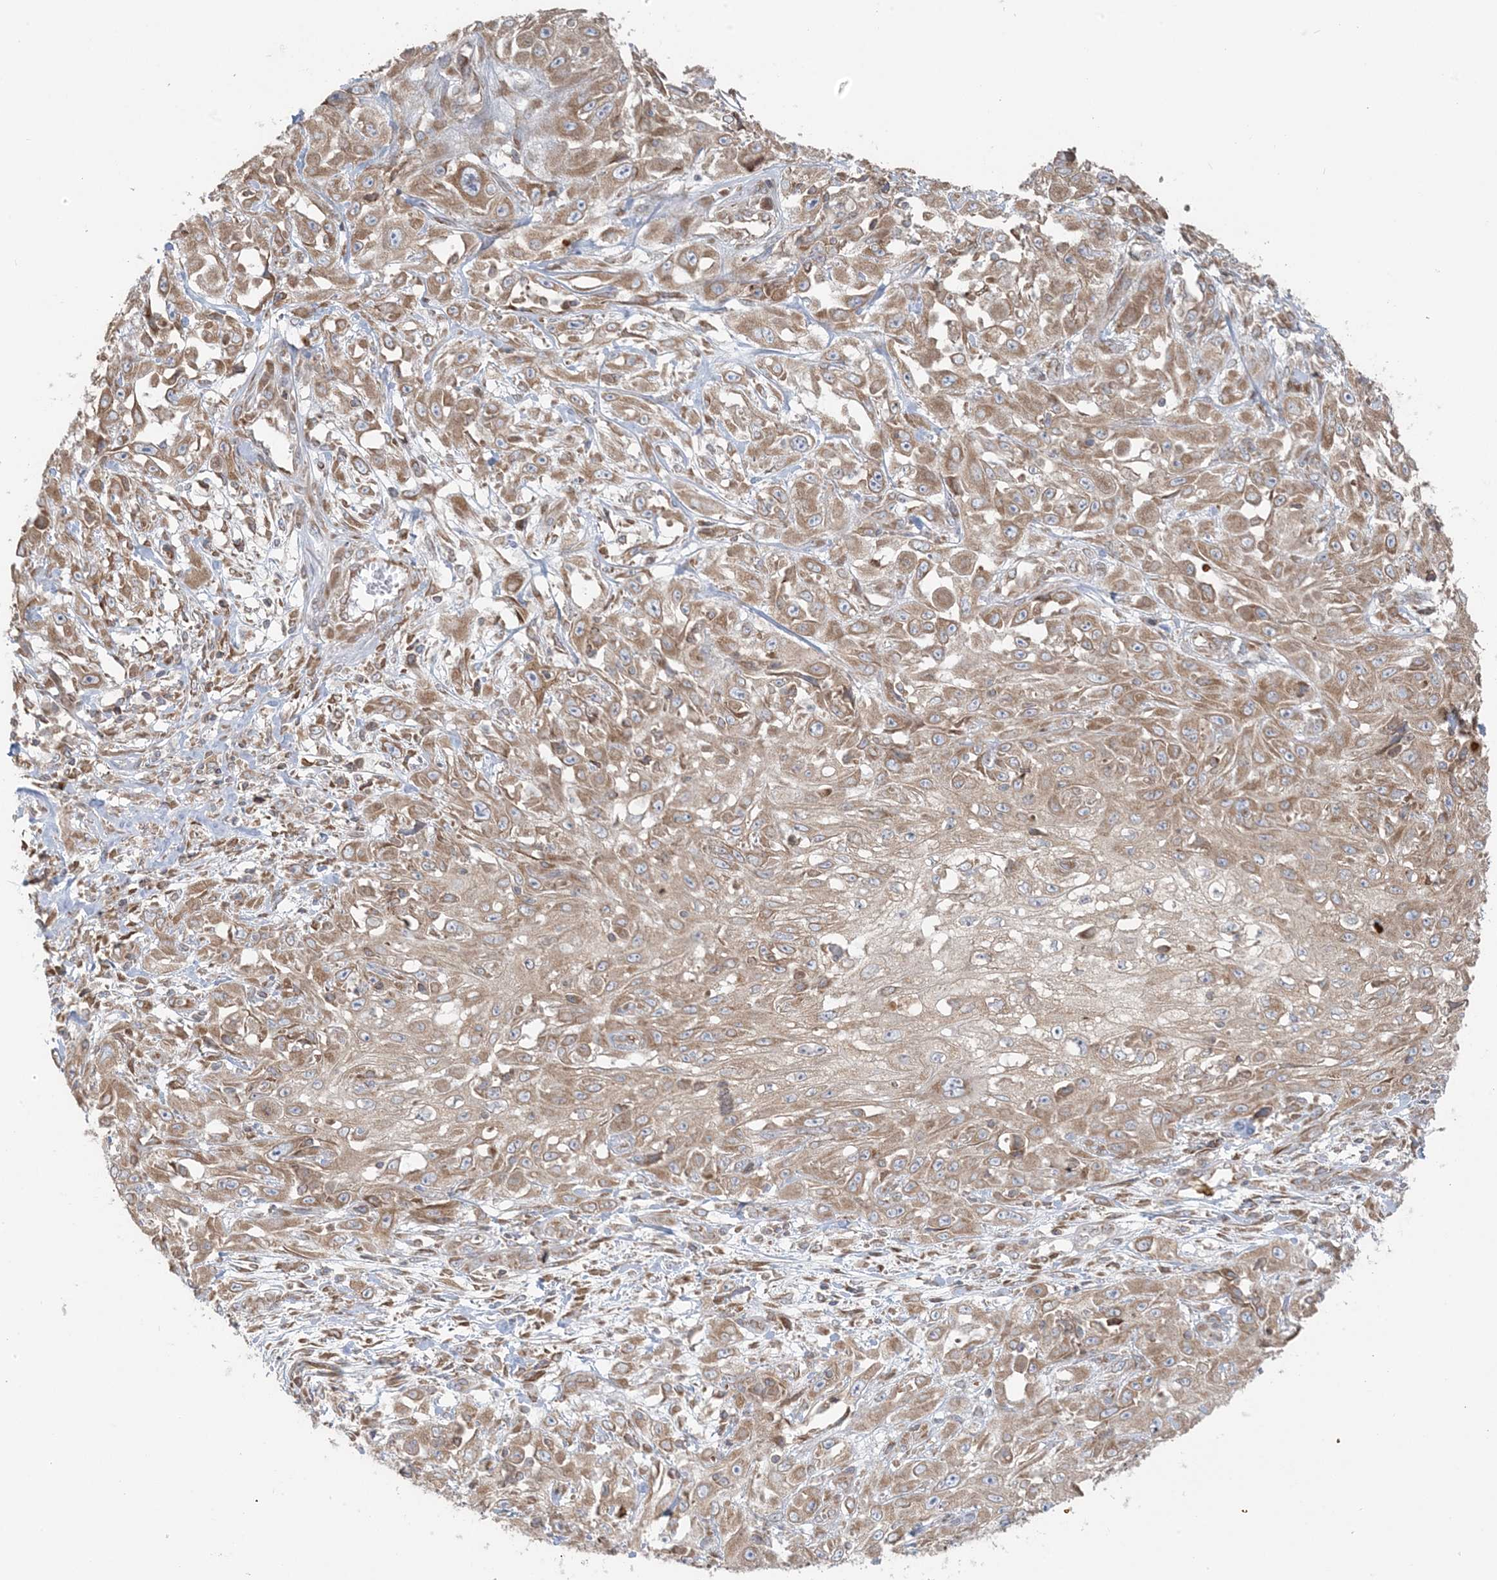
{"staining": {"intensity": "weak", "quantity": ">75%", "location": "cytoplasmic/membranous"}, "tissue": "skin cancer", "cell_type": "Tumor cells", "image_type": "cancer", "snomed": [{"axis": "morphology", "description": "Squamous cell carcinoma, NOS"}, {"axis": "morphology", "description": "Squamous cell carcinoma, metastatic, NOS"}, {"axis": "topography", "description": "Skin"}, {"axis": "topography", "description": "Lymph node"}], "caption": "High-power microscopy captured an immunohistochemistry image of squamous cell carcinoma (skin), revealing weak cytoplasmic/membranous positivity in about >75% of tumor cells. (brown staining indicates protein expression, while blue staining denotes nuclei).", "gene": "UBXN4", "patient": {"sex": "male", "age": 75}}